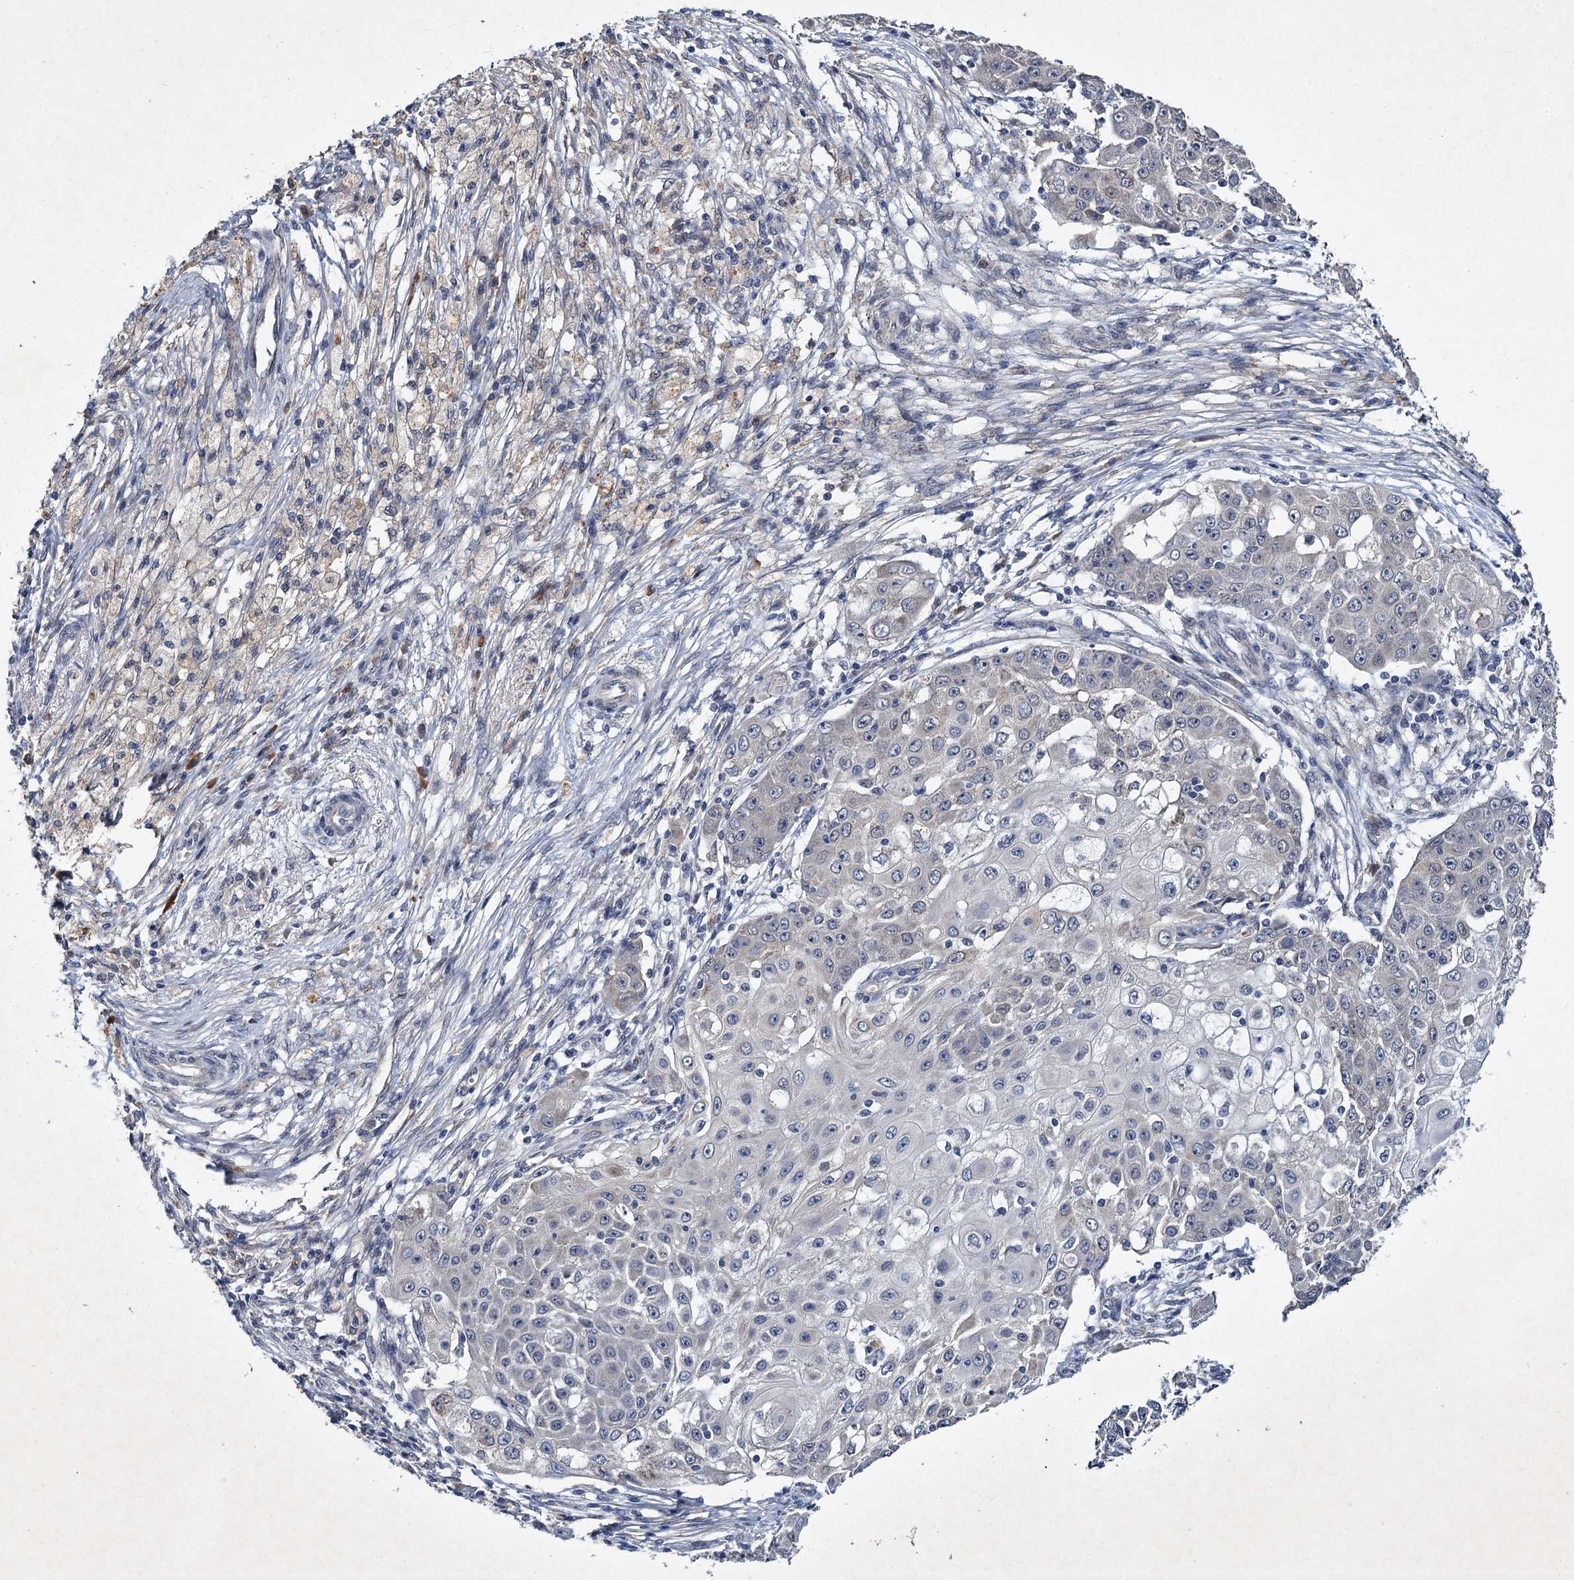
{"staining": {"intensity": "negative", "quantity": "none", "location": "none"}, "tissue": "ovarian cancer", "cell_type": "Tumor cells", "image_type": "cancer", "snomed": [{"axis": "morphology", "description": "Carcinoma, endometroid"}, {"axis": "topography", "description": "Ovary"}], "caption": "Ovarian endometroid carcinoma was stained to show a protein in brown. There is no significant expression in tumor cells.", "gene": "TMEM39B", "patient": {"sex": "female", "age": 42}}